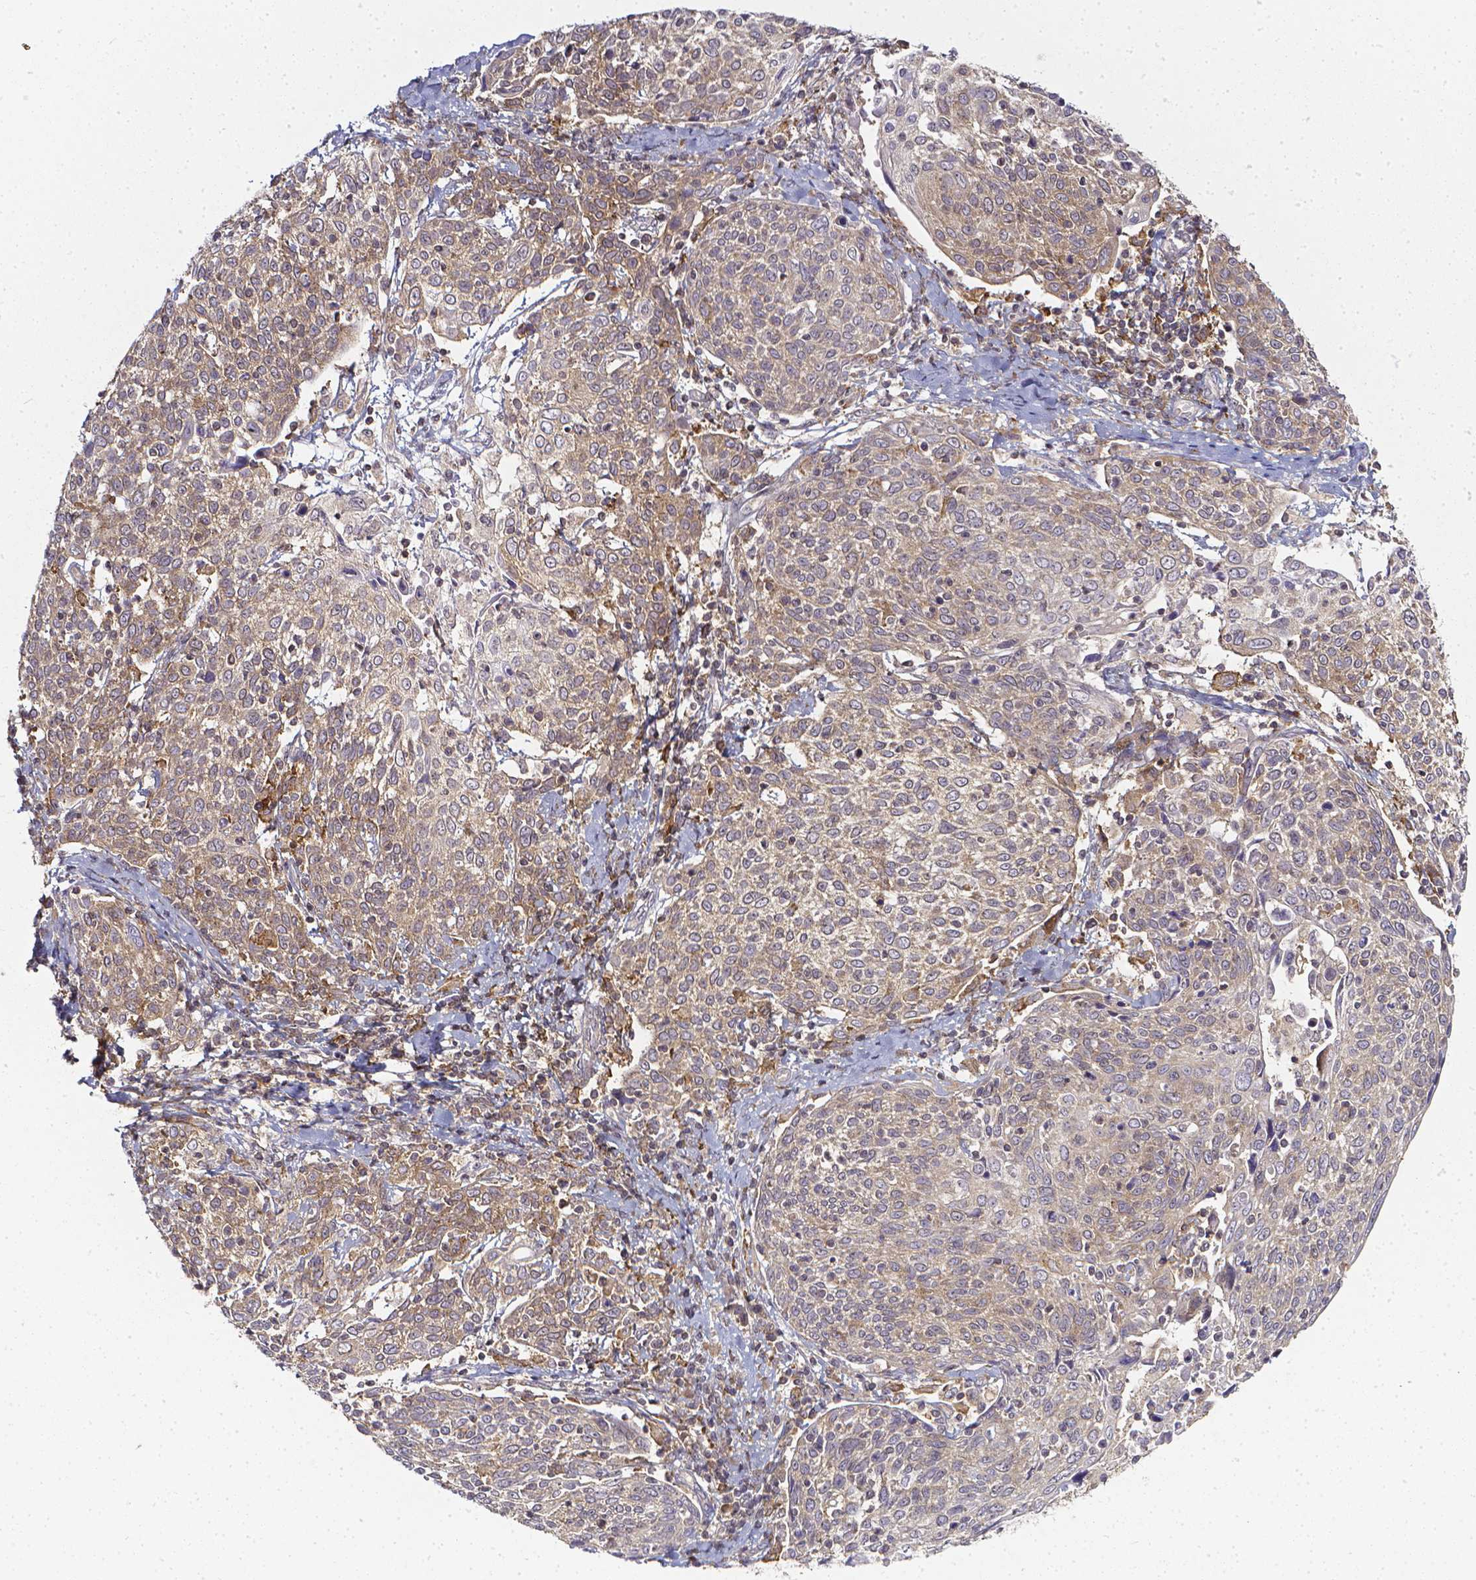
{"staining": {"intensity": "weak", "quantity": ">75%", "location": "cytoplasmic/membranous"}, "tissue": "cervical cancer", "cell_type": "Tumor cells", "image_type": "cancer", "snomed": [{"axis": "morphology", "description": "Squamous cell carcinoma, NOS"}, {"axis": "topography", "description": "Cervix"}], "caption": "IHC image of neoplastic tissue: cervical cancer (squamous cell carcinoma) stained using immunohistochemistry shows low levels of weak protein expression localized specifically in the cytoplasmic/membranous of tumor cells, appearing as a cytoplasmic/membranous brown color.", "gene": "PRAG1", "patient": {"sex": "female", "age": 61}}